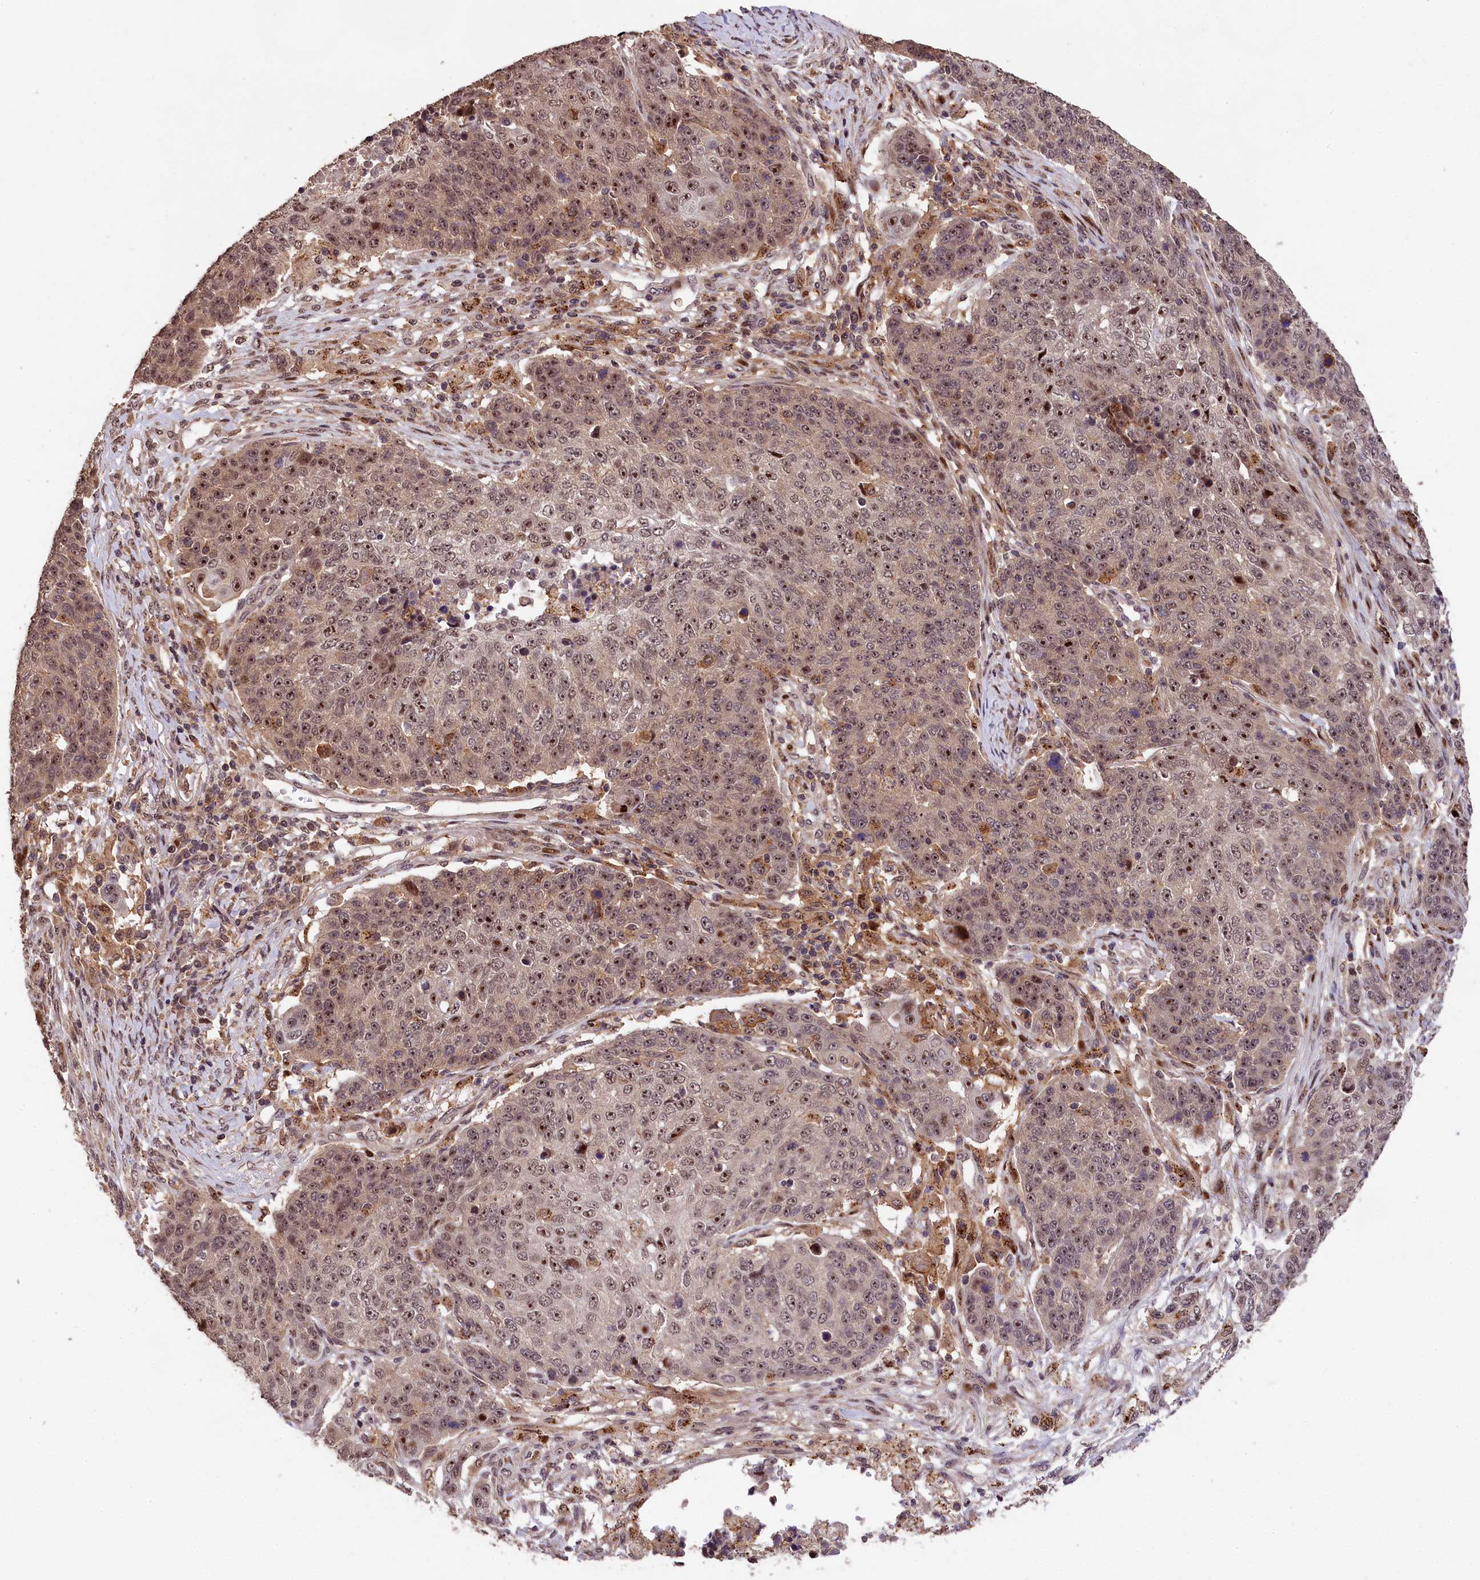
{"staining": {"intensity": "moderate", "quantity": ">75%", "location": "nuclear"}, "tissue": "lung cancer", "cell_type": "Tumor cells", "image_type": "cancer", "snomed": [{"axis": "morphology", "description": "Normal tissue, NOS"}, {"axis": "morphology", "description": "Squamous cell carcinoma, NOS"}, {"axis": "topography", "description": "Lymph node"}, {"axis": "topography", "description": "Lung"}], "caption": "An IHC histopathology image of neoplastic tissue is shown. Protein staining in brown highlights moderate nuclear positivity in lung cancer within tumor cells.", "gene": "PHAF1", "patient": {"sex": "male", "age": 66}}